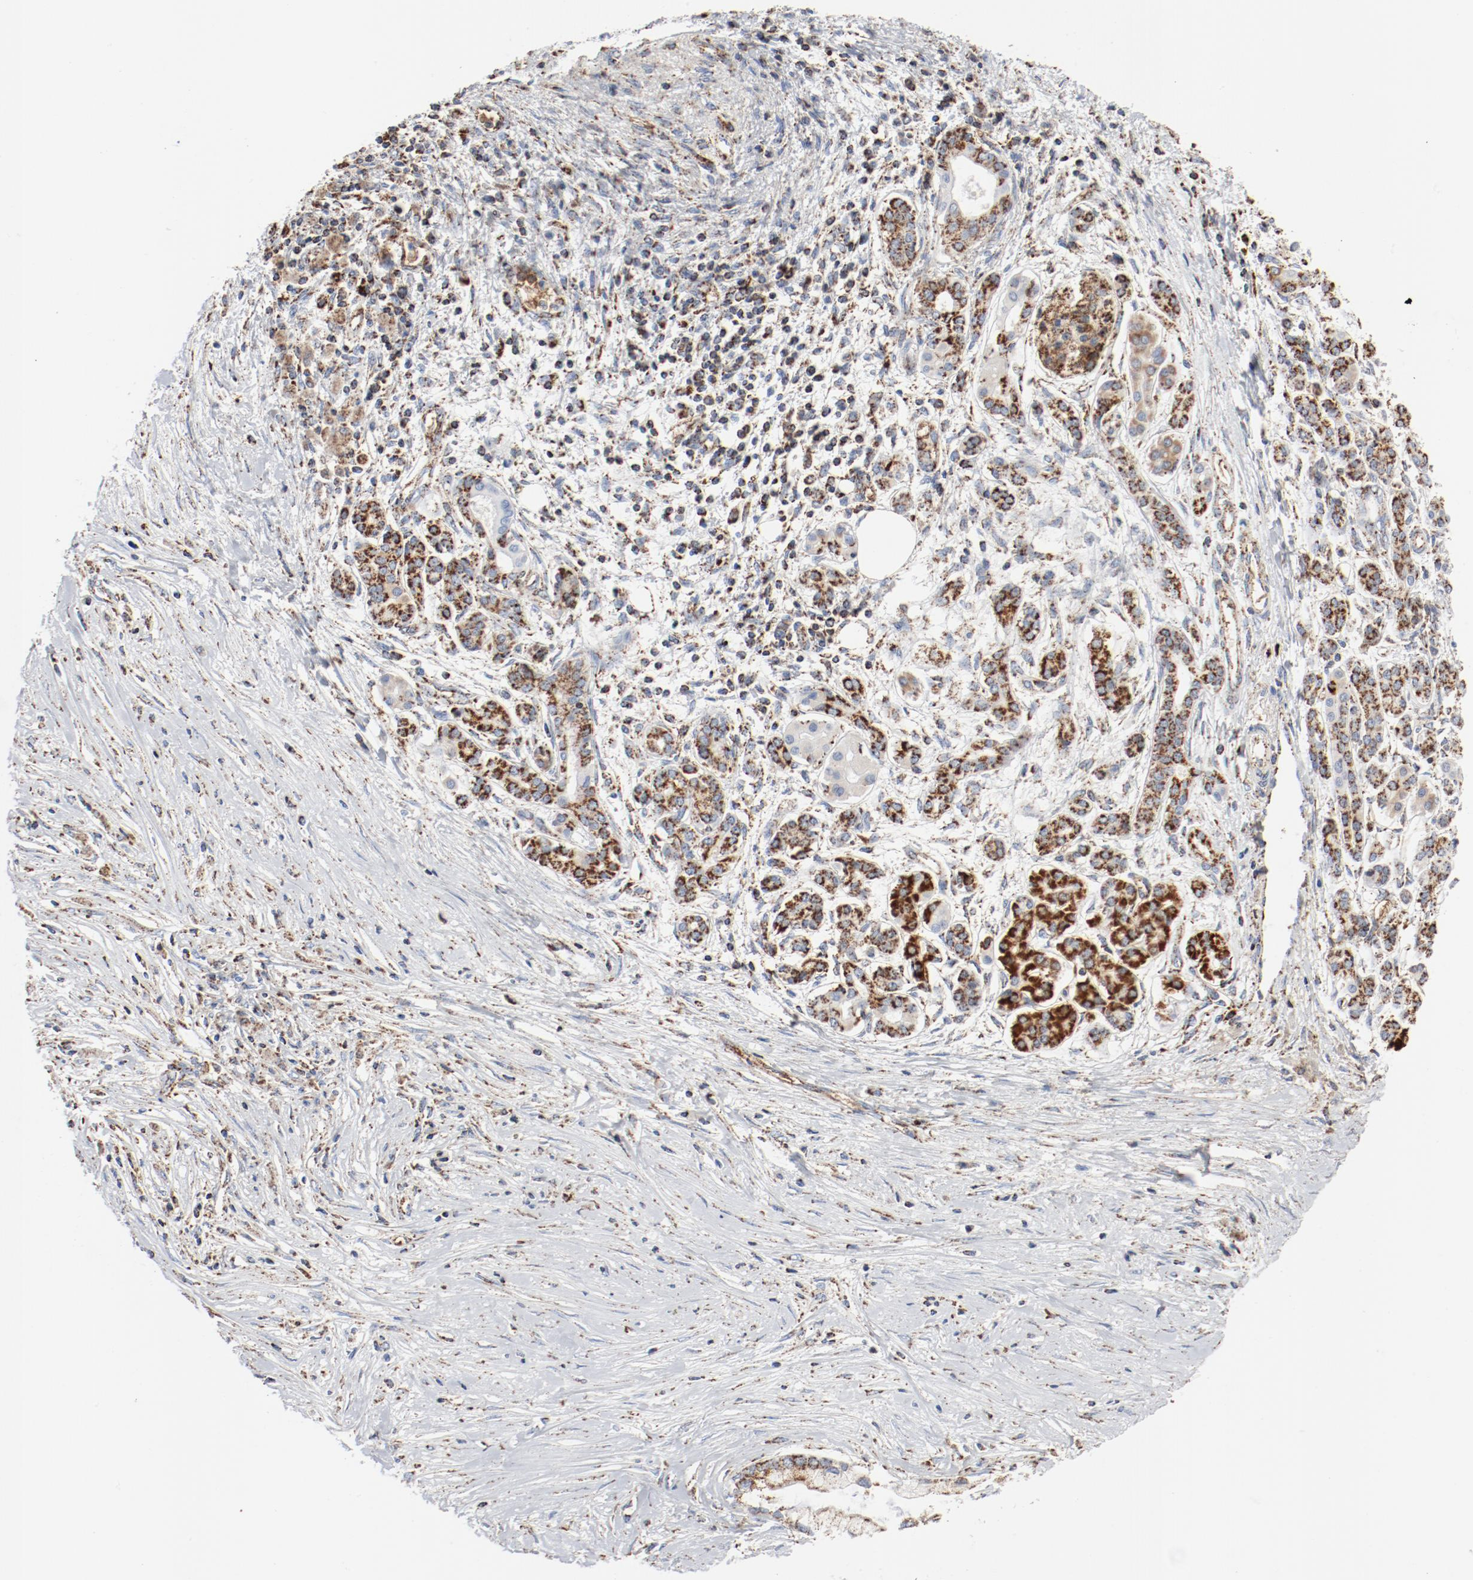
{"staining": {"intensity": "strong", "quantity": ">75%", "location": "cytoplasmic/membranous"}, "tissue": "pancreatic cancer", "cell_type": "Tumor cells", "image_type": "cancer", "snomed": [{"axis": "morphology", "description": "Adenocarcinoma, NOS"}, {"axis": "topography", "description": "Pancreas"}], "caption": "A photomicrograph of pancreatic cancer (adenocarcinoma) stained for a protein displays strong cytoplasmic/membranous brown staining in tumor cells.", "gene": "NDUFB8", "patient": {"sex": "female", "age": 59}}